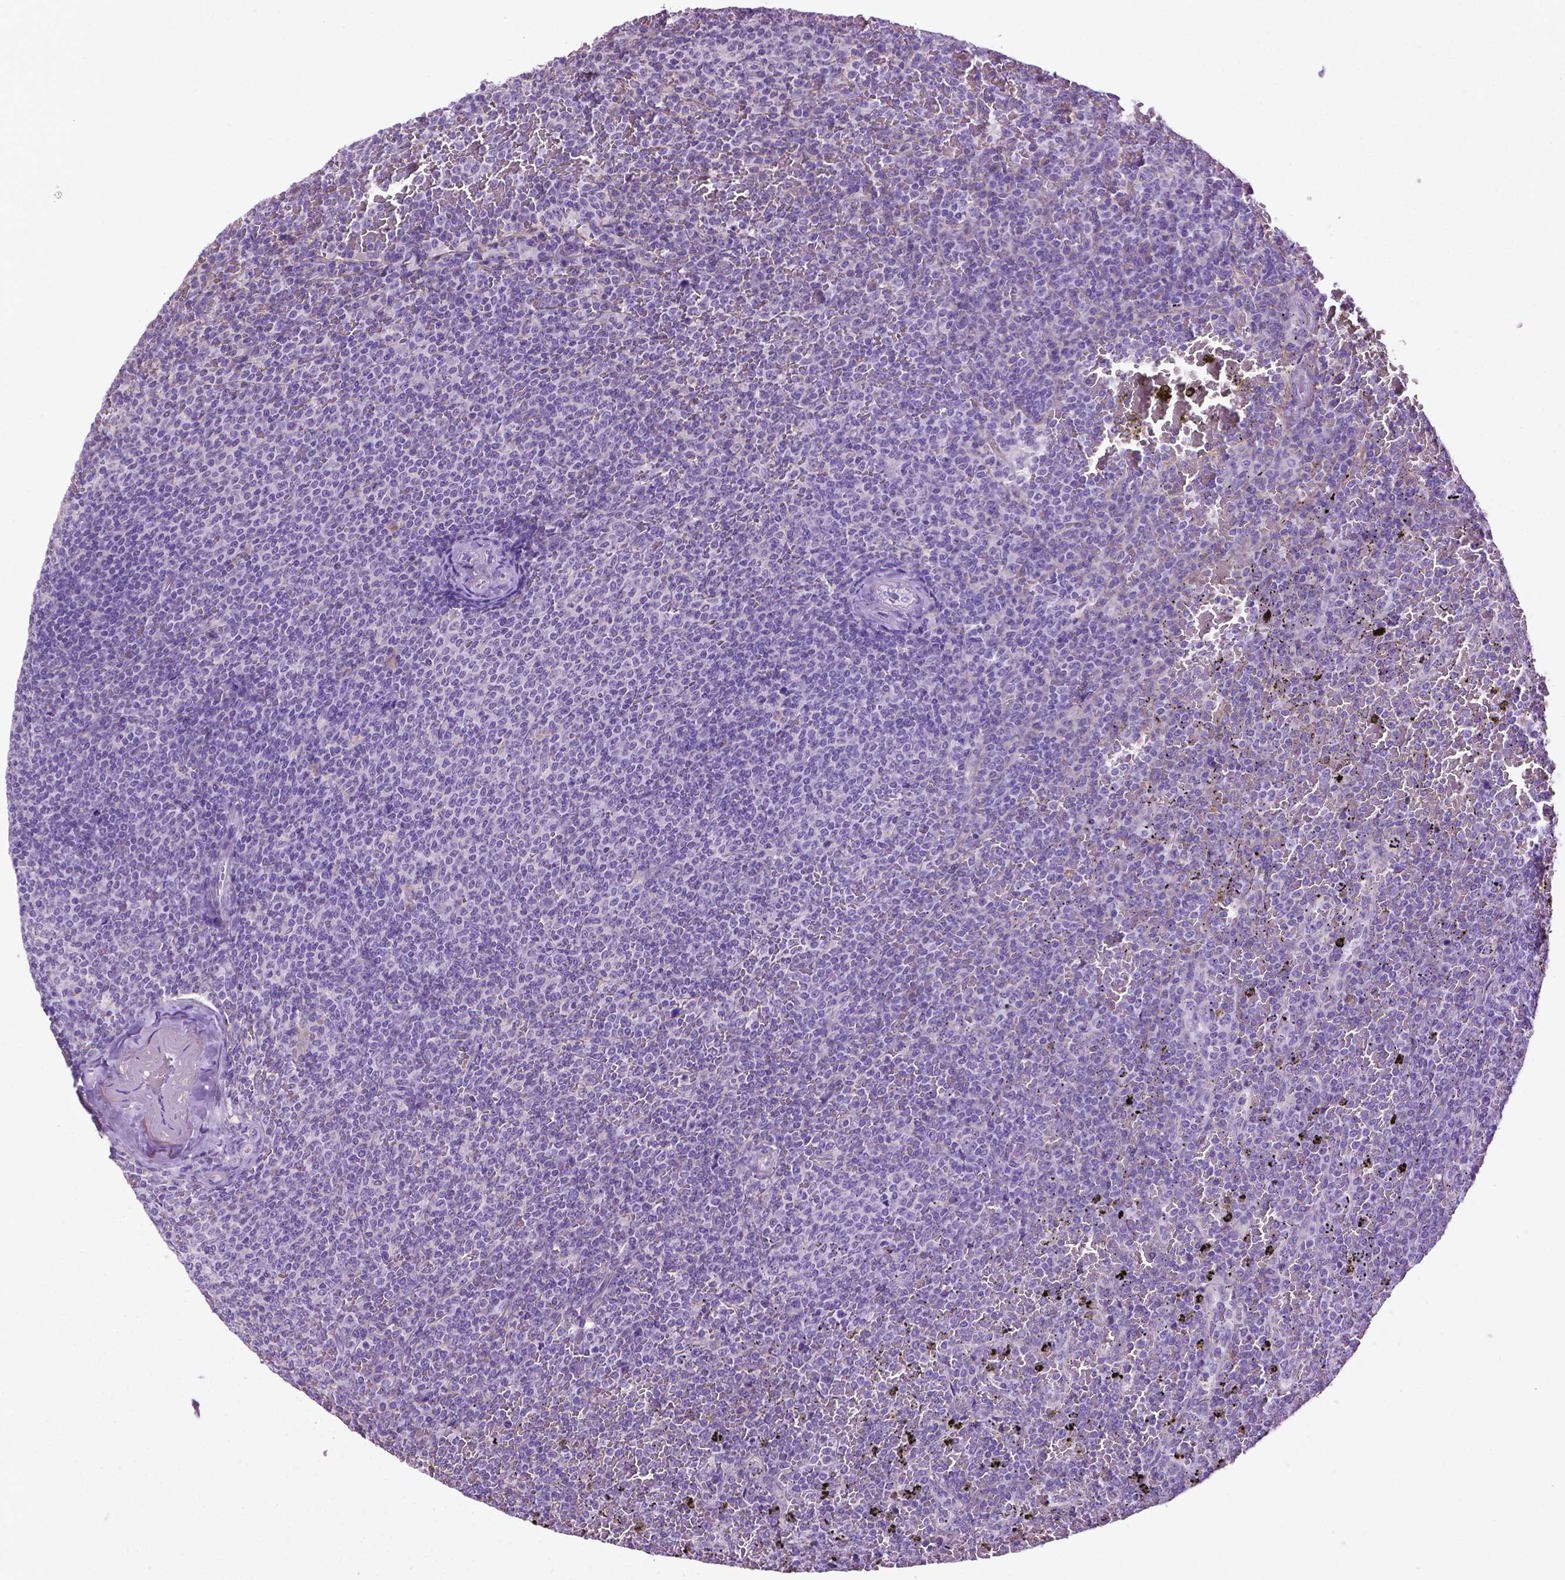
{"staining": {"intensity": "negative", "quantity": "none", "location": "none"}, "tissue": "lymphoma", "cell_type": "Tumor cells", "image_type": "cancer", "snomed": [{"axis": "morphology", "description": "Malignant lymphoma, non-Hodgkin's type, Low grade"}, {"axis": "topography", "description": "Spleen"}], "caption": "Lymphoma was stained to show a protein in brown. There is no significant staining in tumor cells.", "gene": "AQP10", "patient": {"sex": "female", "age": 77}}